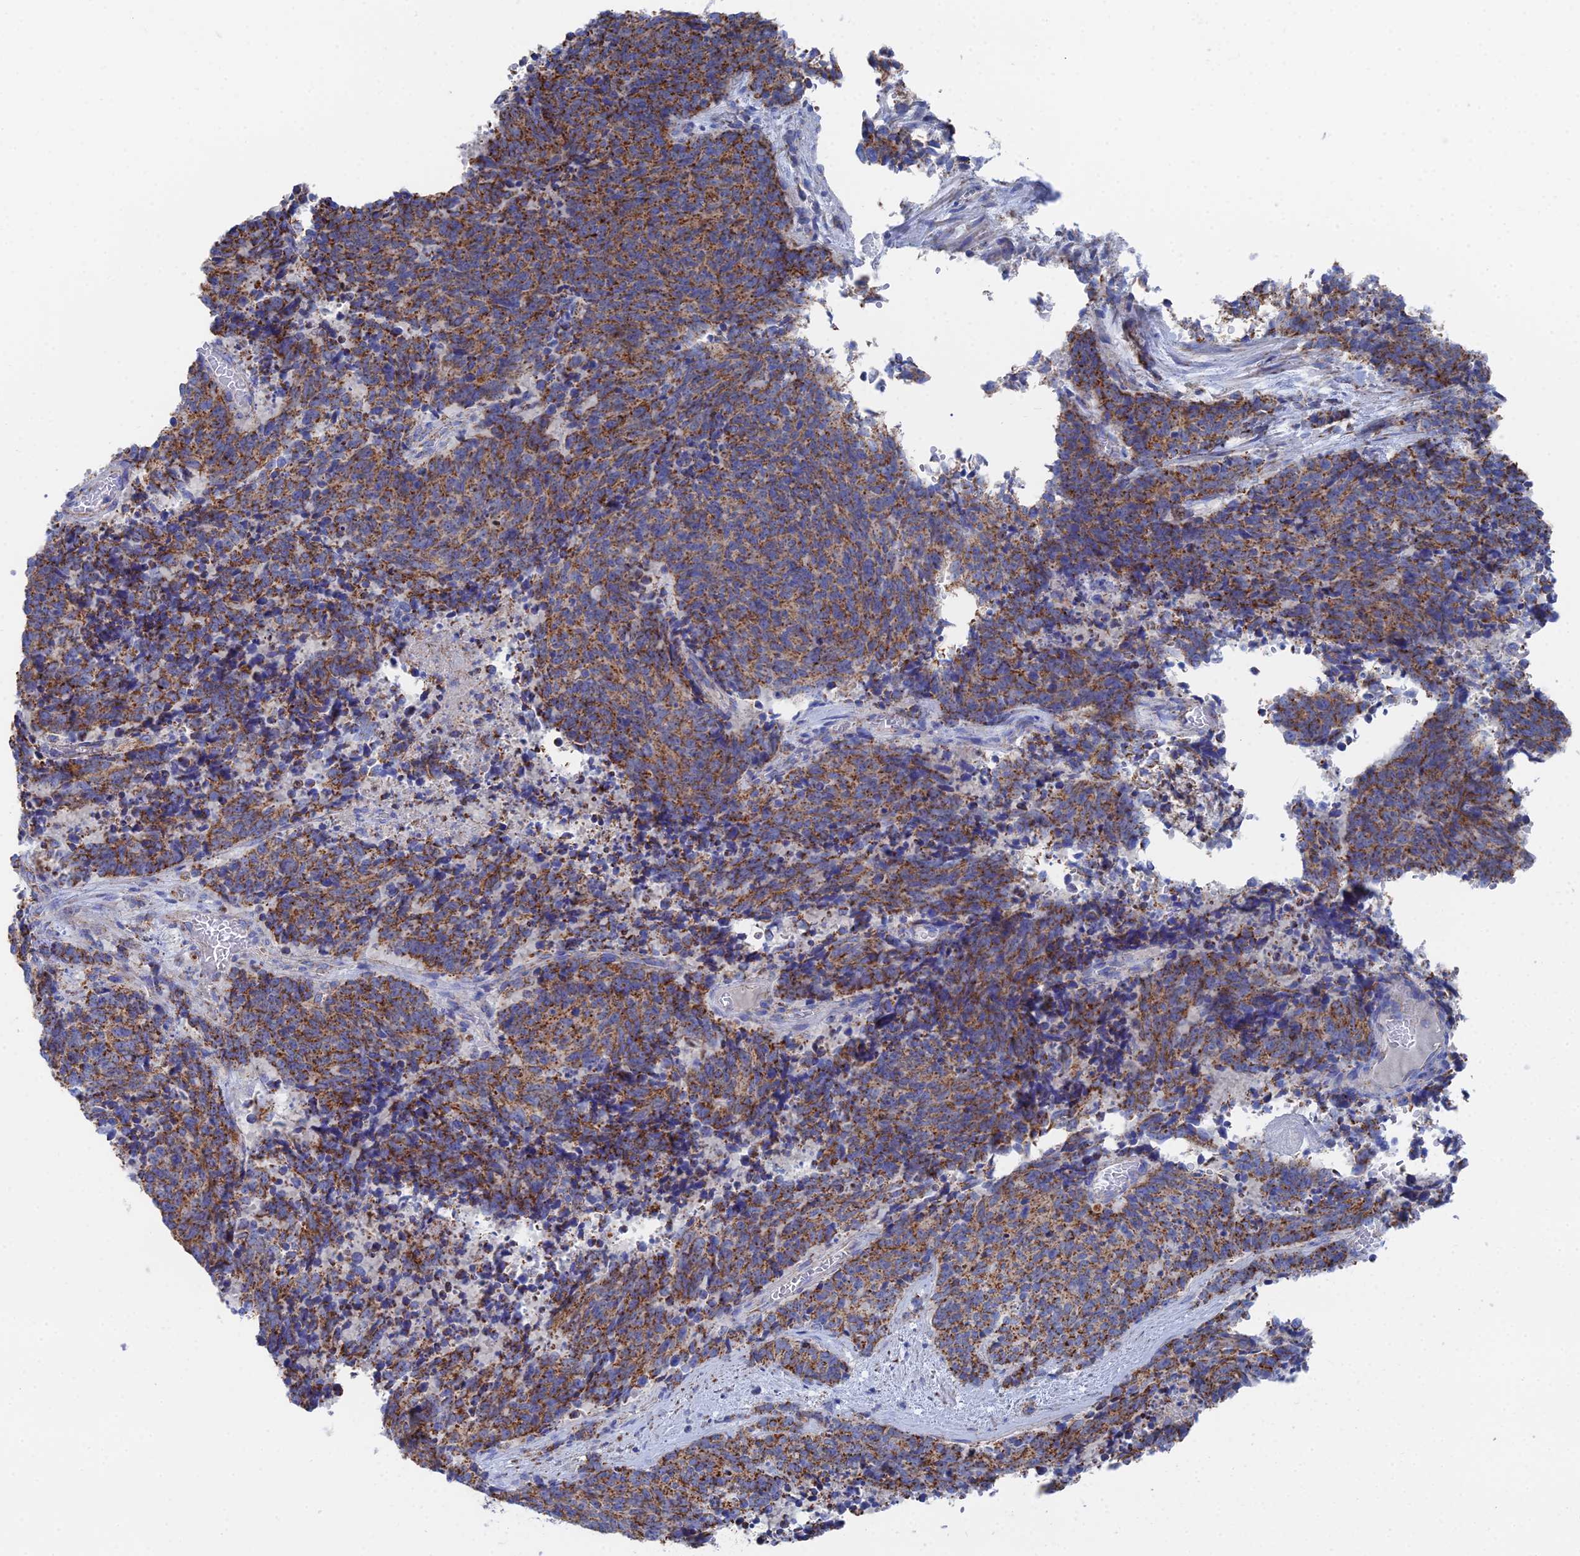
{"staining": {"intensity": "moderate", "quantity": ">75%", "location": "cytoplasmic/membranous"}, "tissue": "cervical cancer", "cell_type": "Tumor cells", "image_type": "cancer", "snomed": [{"axis": "morphology", "description": "Squamous cell carcinoma, NOS"}, {"axis": "topography", "description": "Cervix"}], "caption": "Protein expression analysis of cervical cancer displays moderate cytoplasmic/membranous staining in approximately >75% of tumor cells.", "gene": "IFT80", "patient": {"sex": "female", "age": 29}}